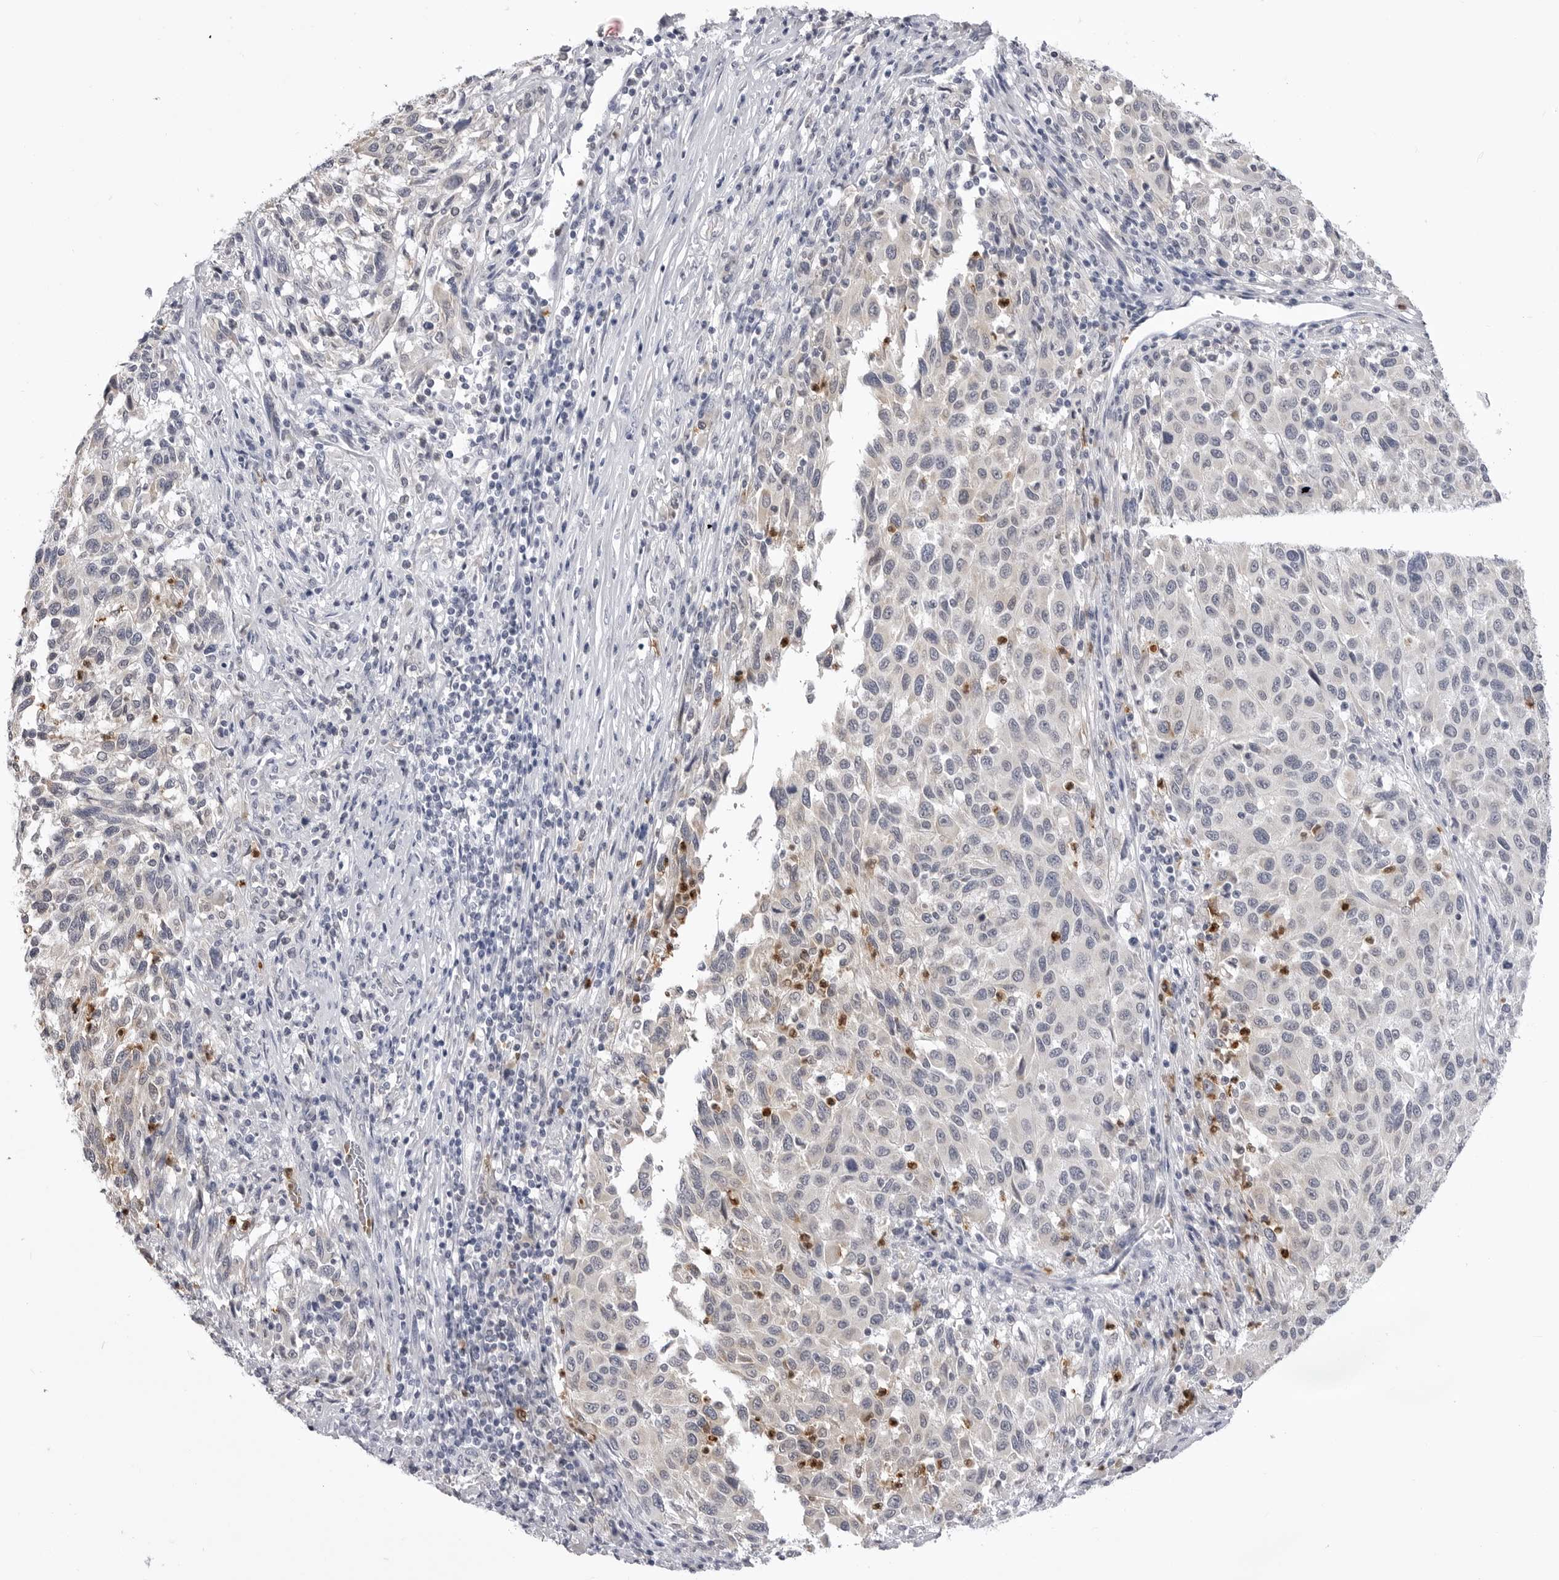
{"staining": {"intensity": "negative", "quantity": "none", "location": "none"}, "tissue": "melanoma", "cell_type": "Tumor cells", "image_type": "cancer", "snomed": [{"axis": "morphology", "description": "Malignant melanoma, Metastatic site"}, {"axis": "topography", "description": "Lymph node"}], "caption": "Immunohistochemistry (IHC) image of melanoma stained for a protein (brown), which displays no expression in tumor cells.", "gene": "STAP2", "patient": {"sex": "male", "age": 61}}